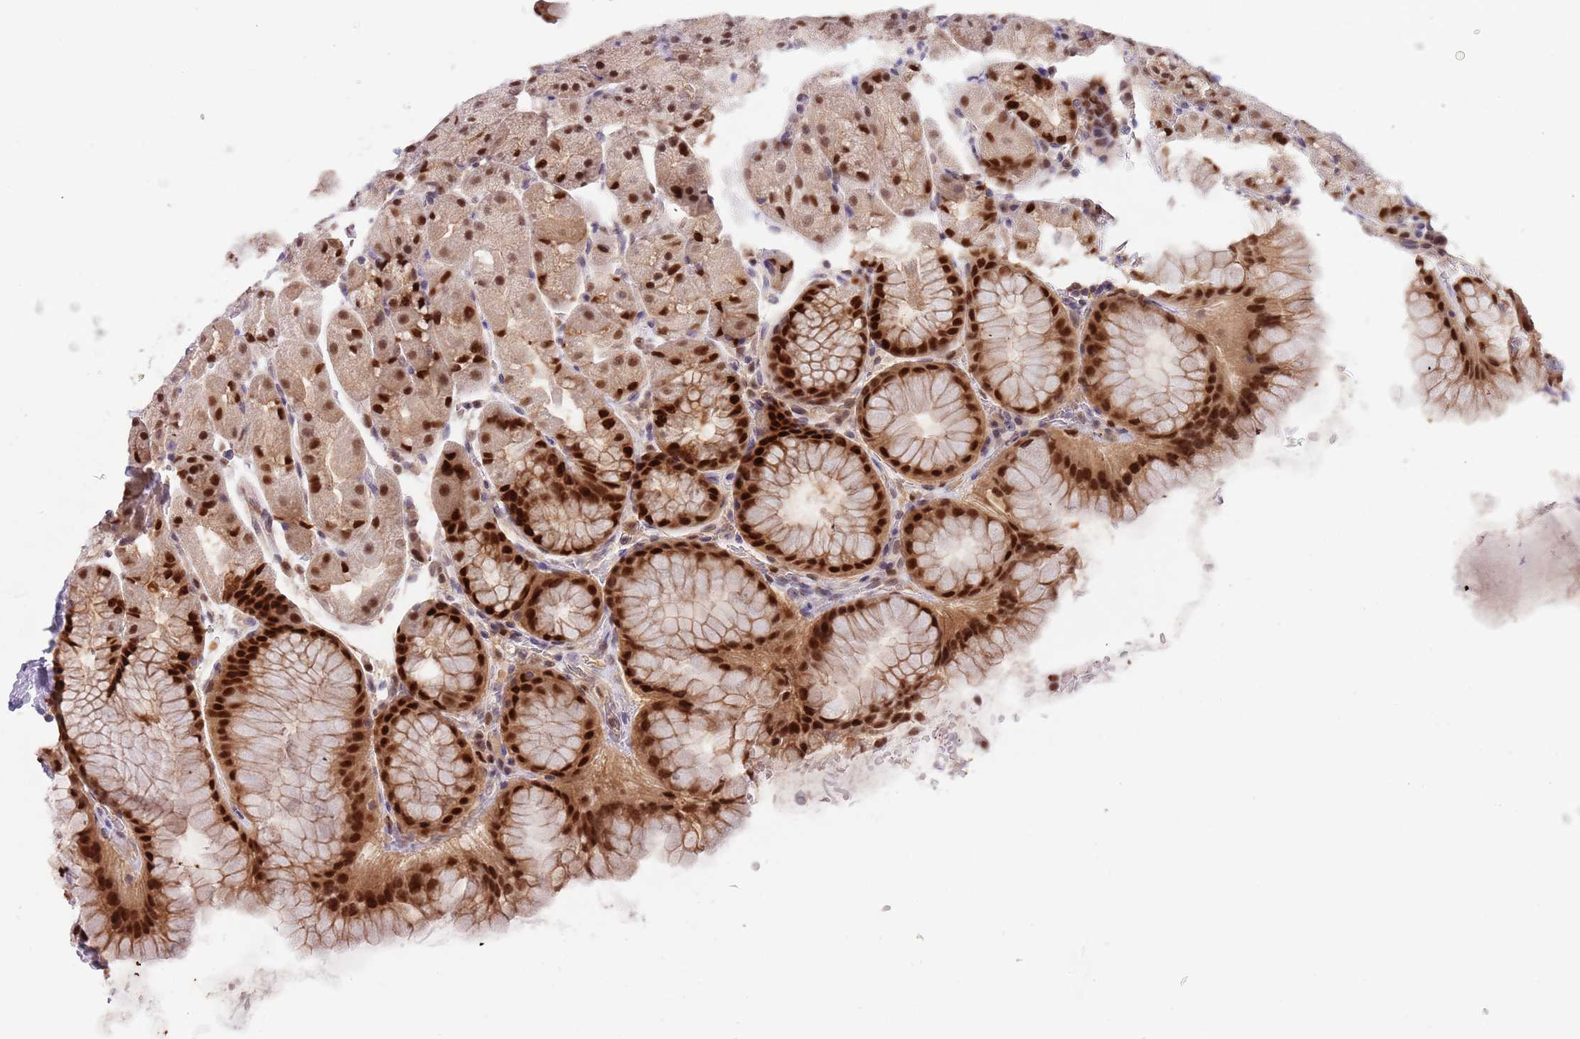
{"staining": {"intensity": "strong", "quantity": ">75%", "location": "nuclear"}, "tissue": "stomach", "cell_type": "Glandular cells", "image_type": "normal", "snomed": [{"axis": "morphology", "description": "Normal tissue, NOS"}, {"axis": "topography", "description": "Stomach, upper"}, {"axis": "topography", "description": "Stomach, lower"}], "caption": "High-magnification brightfield microscopy of normal stomach stained with DAB (brown) and counterstained with hematoxylin (blue). glandular cells exhibit strong nuclear staining is identified in approximately>75% of cells.", "gene": "RMND5B", "patient": {"sex": "male", "age": 67}}